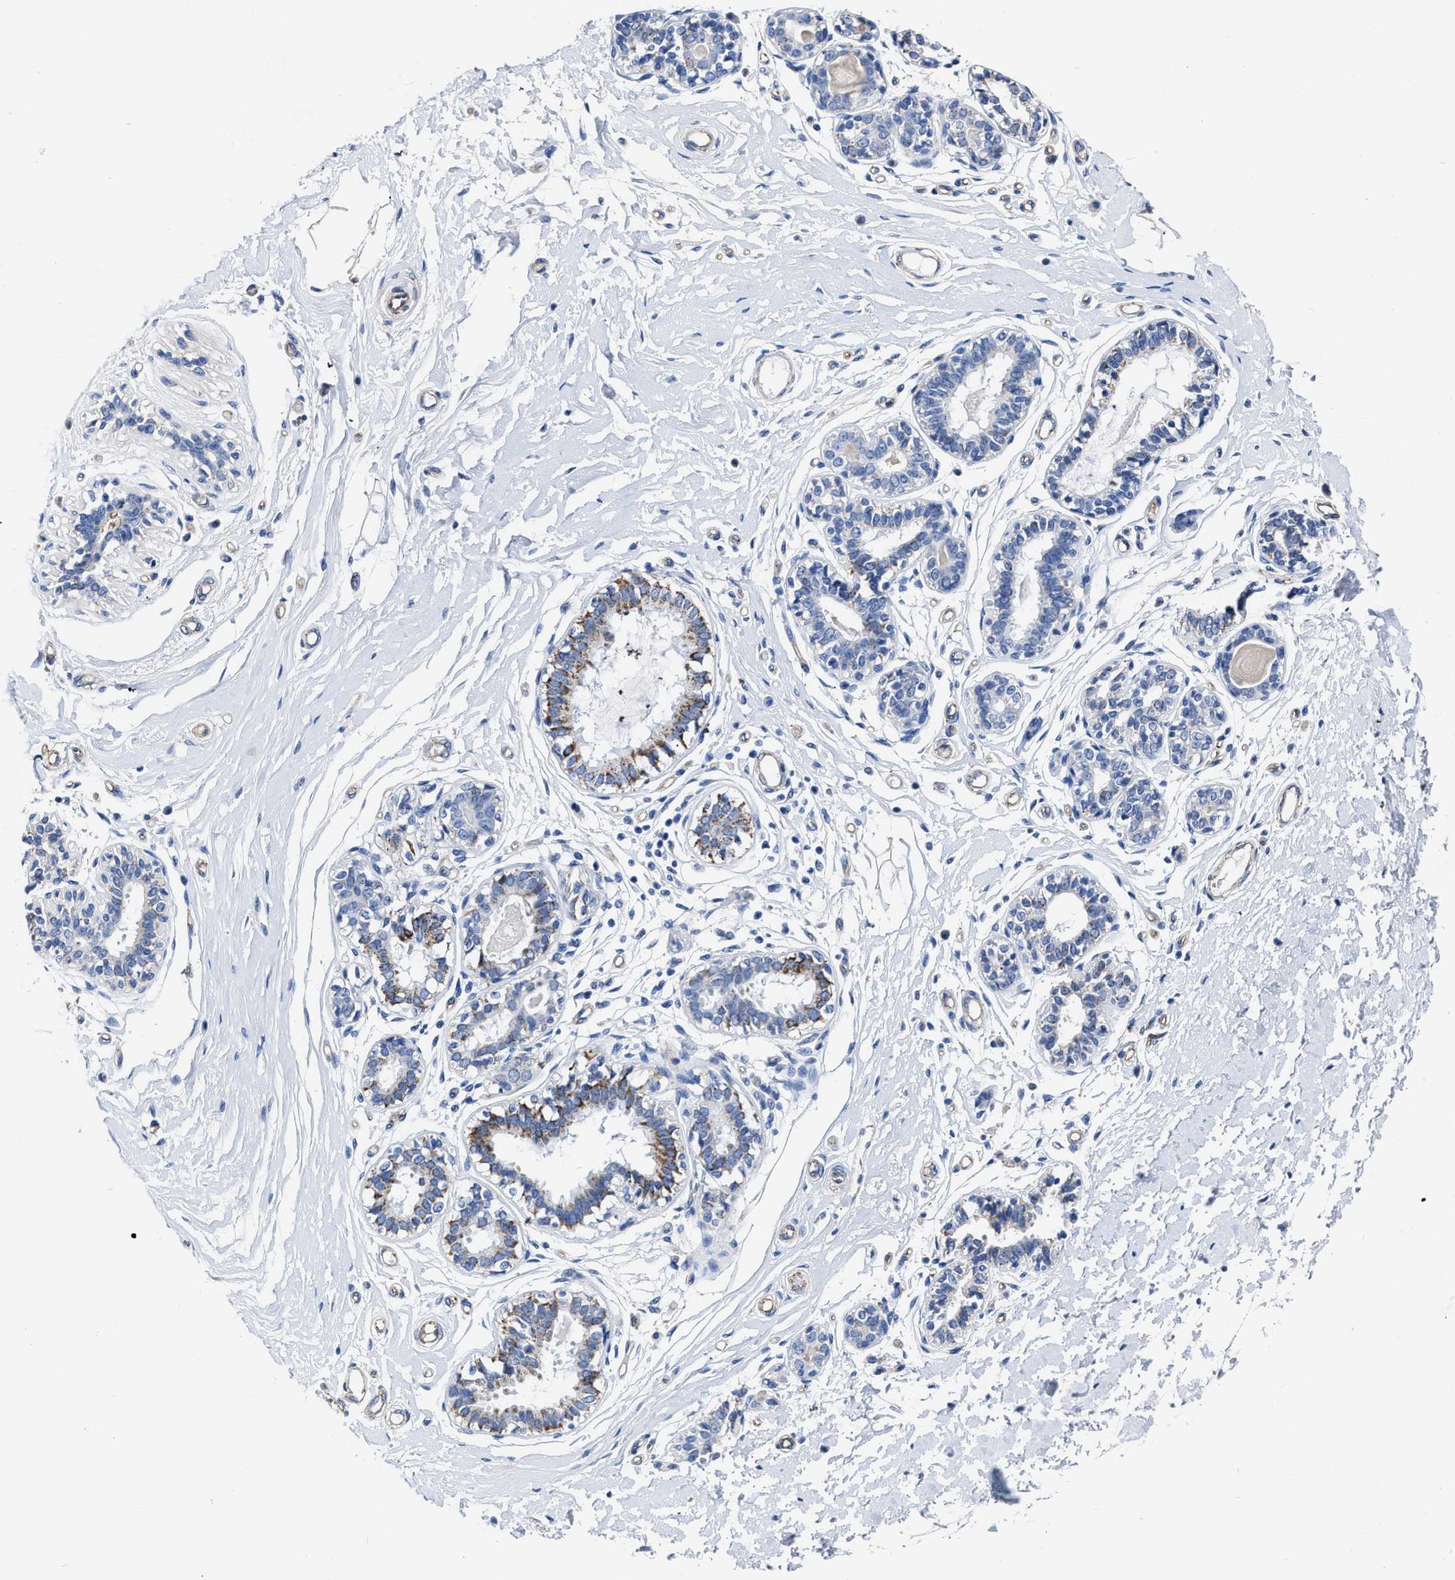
{"staining": {"intensity": "negative", "quantity": "none", "location": "none"}, "tissue": "breast", "cell_type": "Adipocytes", "image_type": "normal", "snomed": [{"axis": "morphology", "description": "Normal tissue, NOS"}, {"axis": "morphology", "description": "Lobular carcinoma"}, {"axis": "topography", "description": "Breast"}], "caption": "Immunohistochemistry of unremarkable breast shows no positivity in adipocytes. (DAB (3,3'-diaminobenzidine) immunohistochemistry (IHC) with hematoxylin counter stain).", "gene": "KCNMB3", "patient": {"sex": "female", "age": 59}}